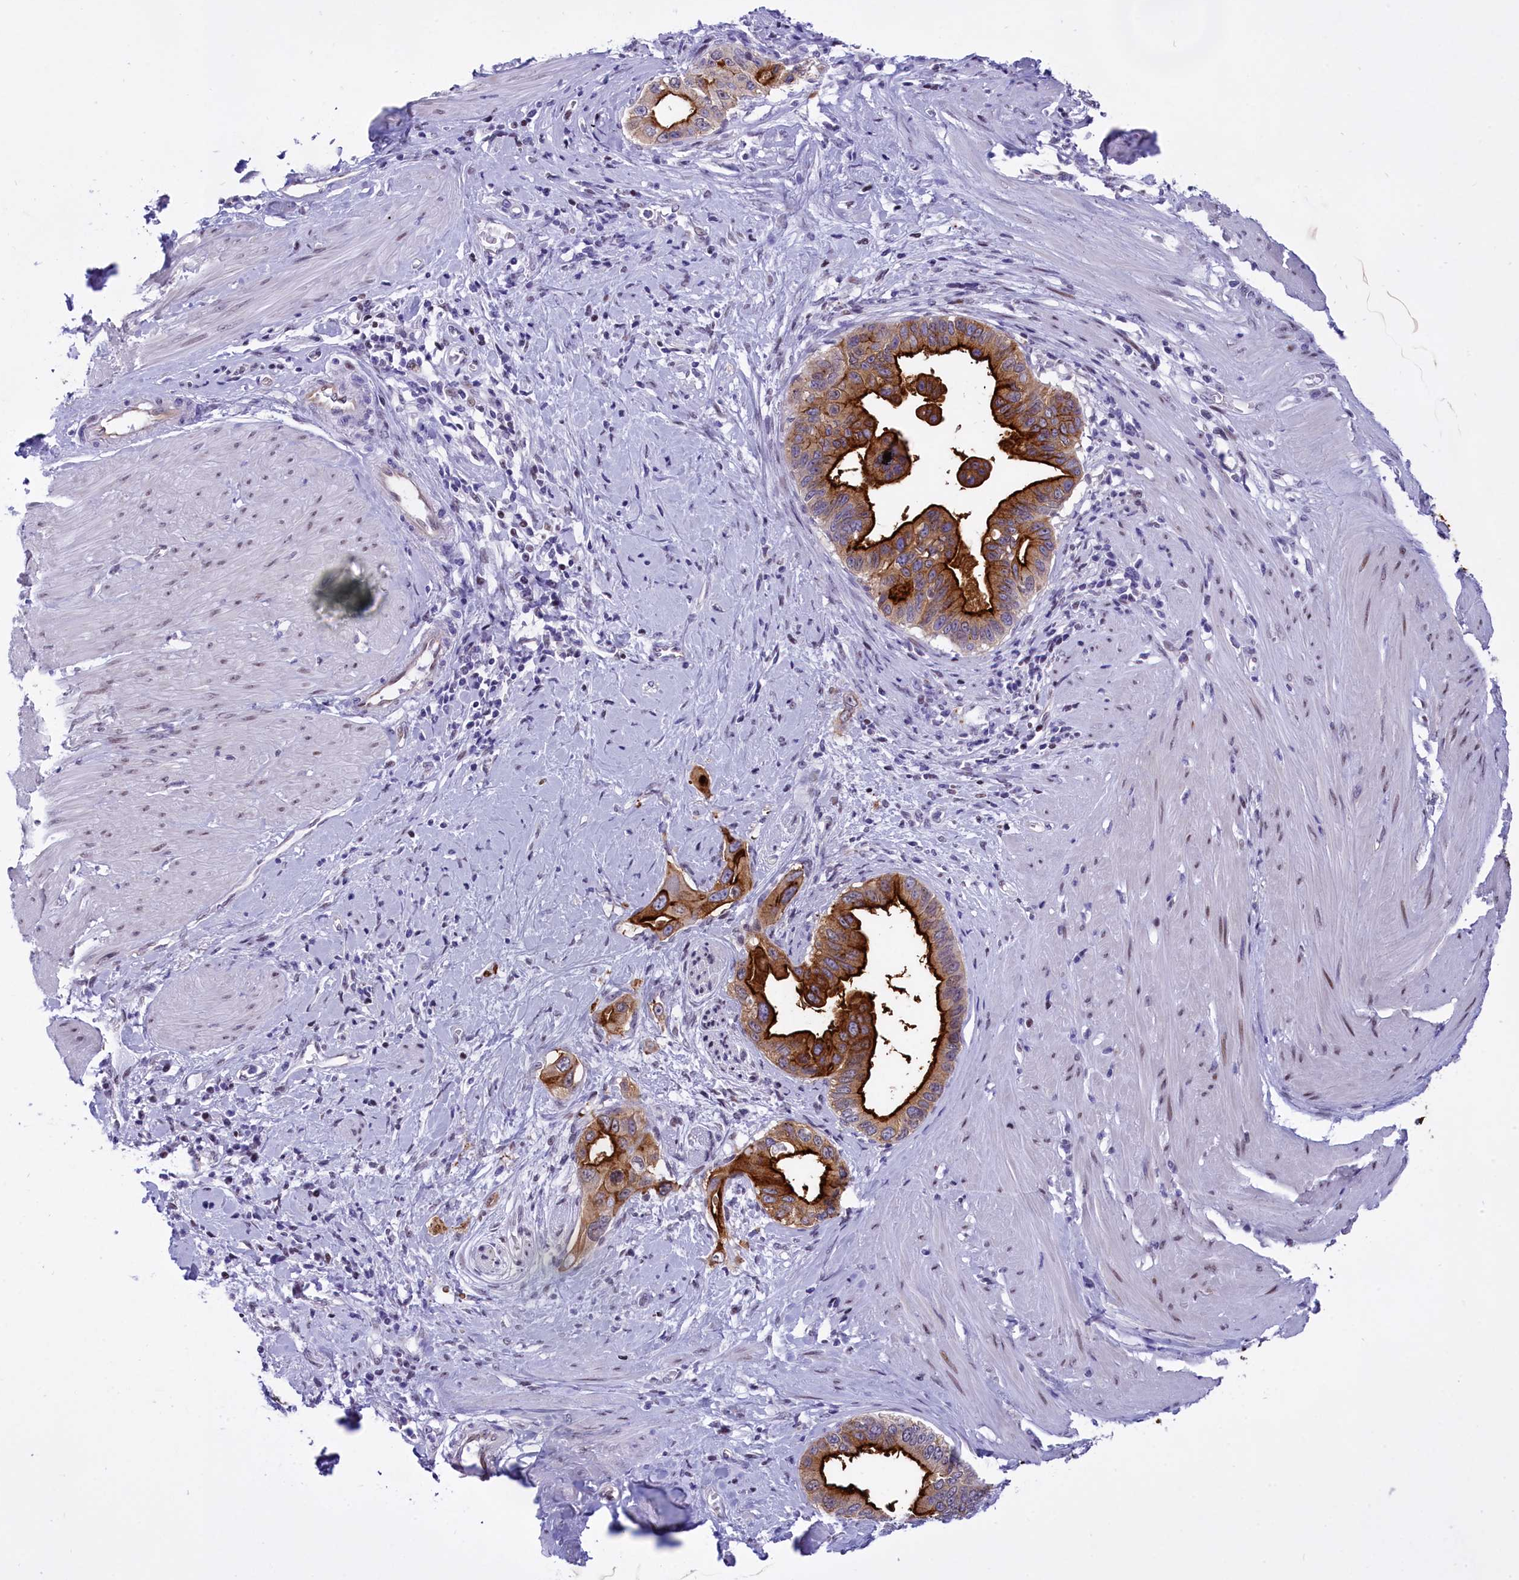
{"staining": {"intensity": "strong", "quantity": ">75%", "location": "cytoplasmic/membranous"}, "tissue": "pancreatic cancer", "cell_type": "Tumor cells", "image_type": "cancer", "snomed": [{"axis": "morphology", "description": "Adenocarcinoma, NOS"}, {"axis": "topography", "description": "Pancreas"}], "caption": "An IHC micrograph of tumor tissue is shown. Protein staining in brown shows strong cytoplasmic/membranous positivity in pancreatic cancer (adenocarcinoma) within tumor cells.", "gene": "SPIRE2", "patient": {"sex": "female", "age": 56}}